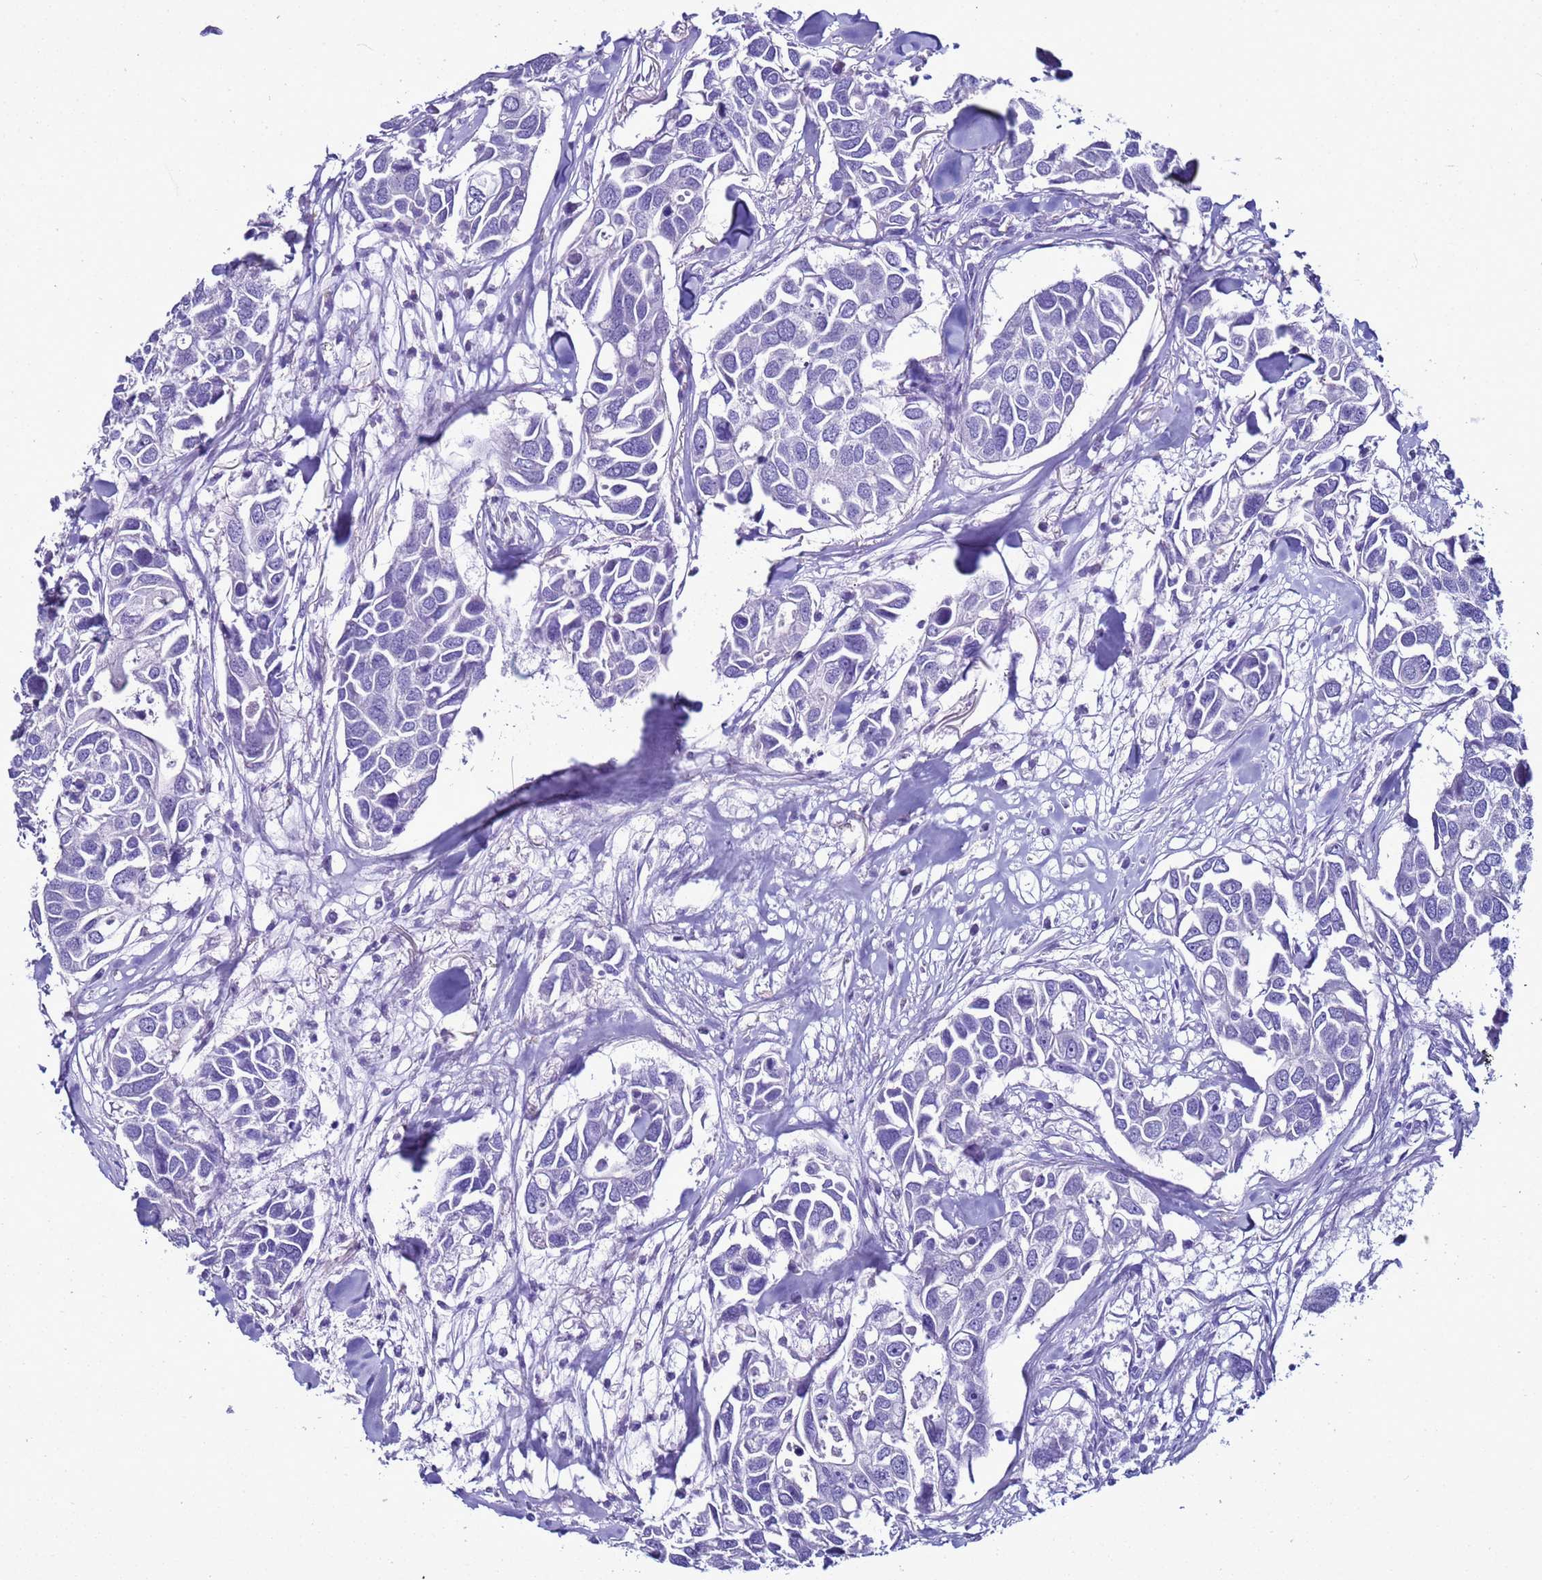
{"staining": {"intensity": "negative", "quantity": "none", "location": "none"}, "tissue": "breast cancer", "cell_type": "Tumor cells", "image_type": "cancer", "snomed": [{"axis": "morphology", "description": "Duct carcinoma"}, {"axis": "topography", "description": "Breast"}], "caption": "A histopathology image of breast cancer stained for a protein demonstrates no brown staining in tumor cells.", "gene": "LCMT1", "patient": {"sex": "female", "age": 83}}